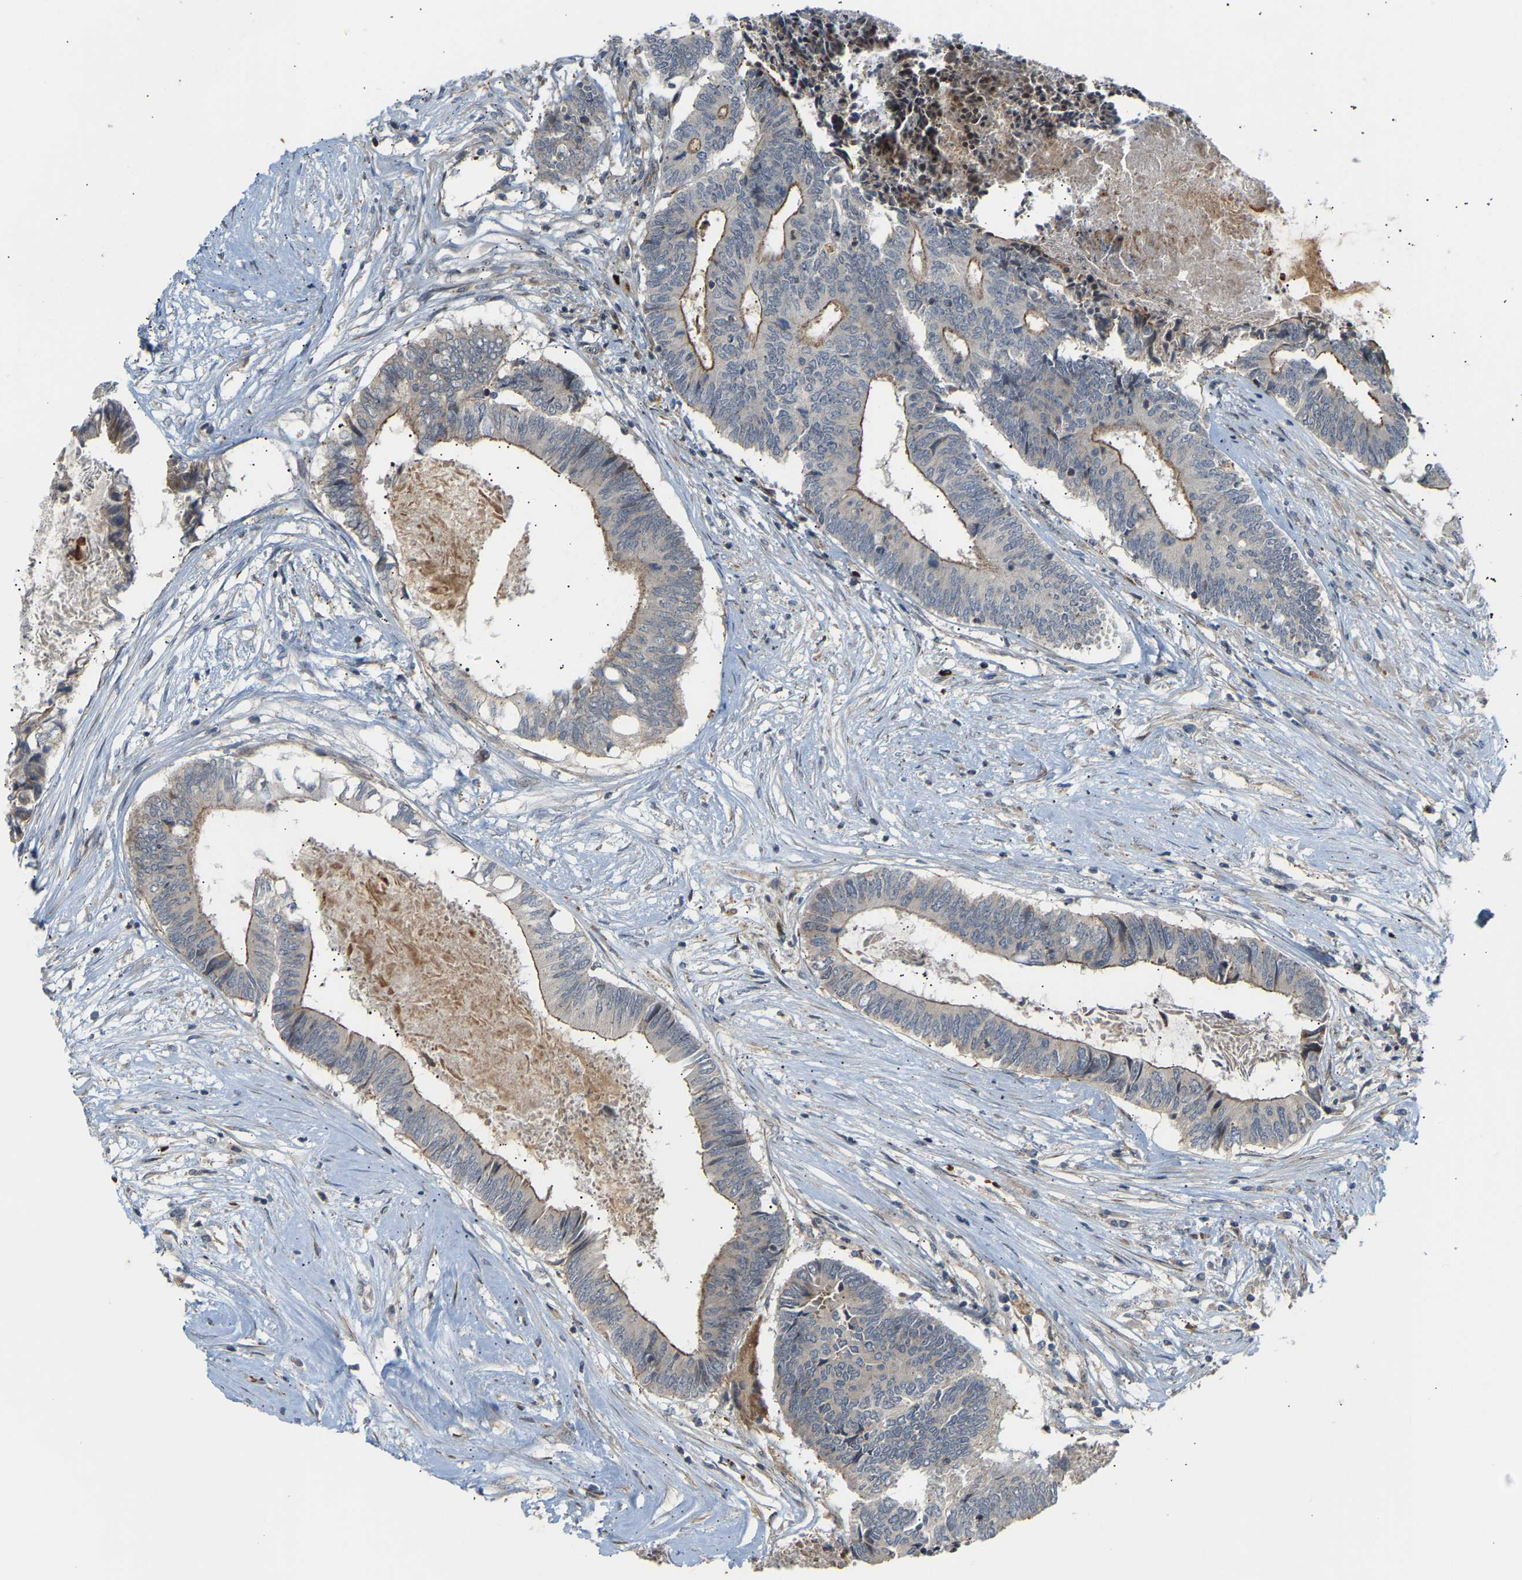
{"staining": {"intensity": "moderate", "quantity": "25%-75%", "location": "cytoplasmic/membranous"}, "tissue": "colorectal cancer", "cell_type": "Tumor cells", "image_type": "cancer", "snomed": [{"axis": "morphology", "description": "Adenocarcinoma, NOS"}, {"axis": "topography", "description": "Rectum"}], "caption": "The photomicrograph reveals immunohistochemical staining of colorectal cancer. There is moderate cytoplasmic/membranous positivity is seen in approximately 25%-75% of tumor cells.", "gene": "POGLUT2", "patient": {"sex": "male", "age": 63}}